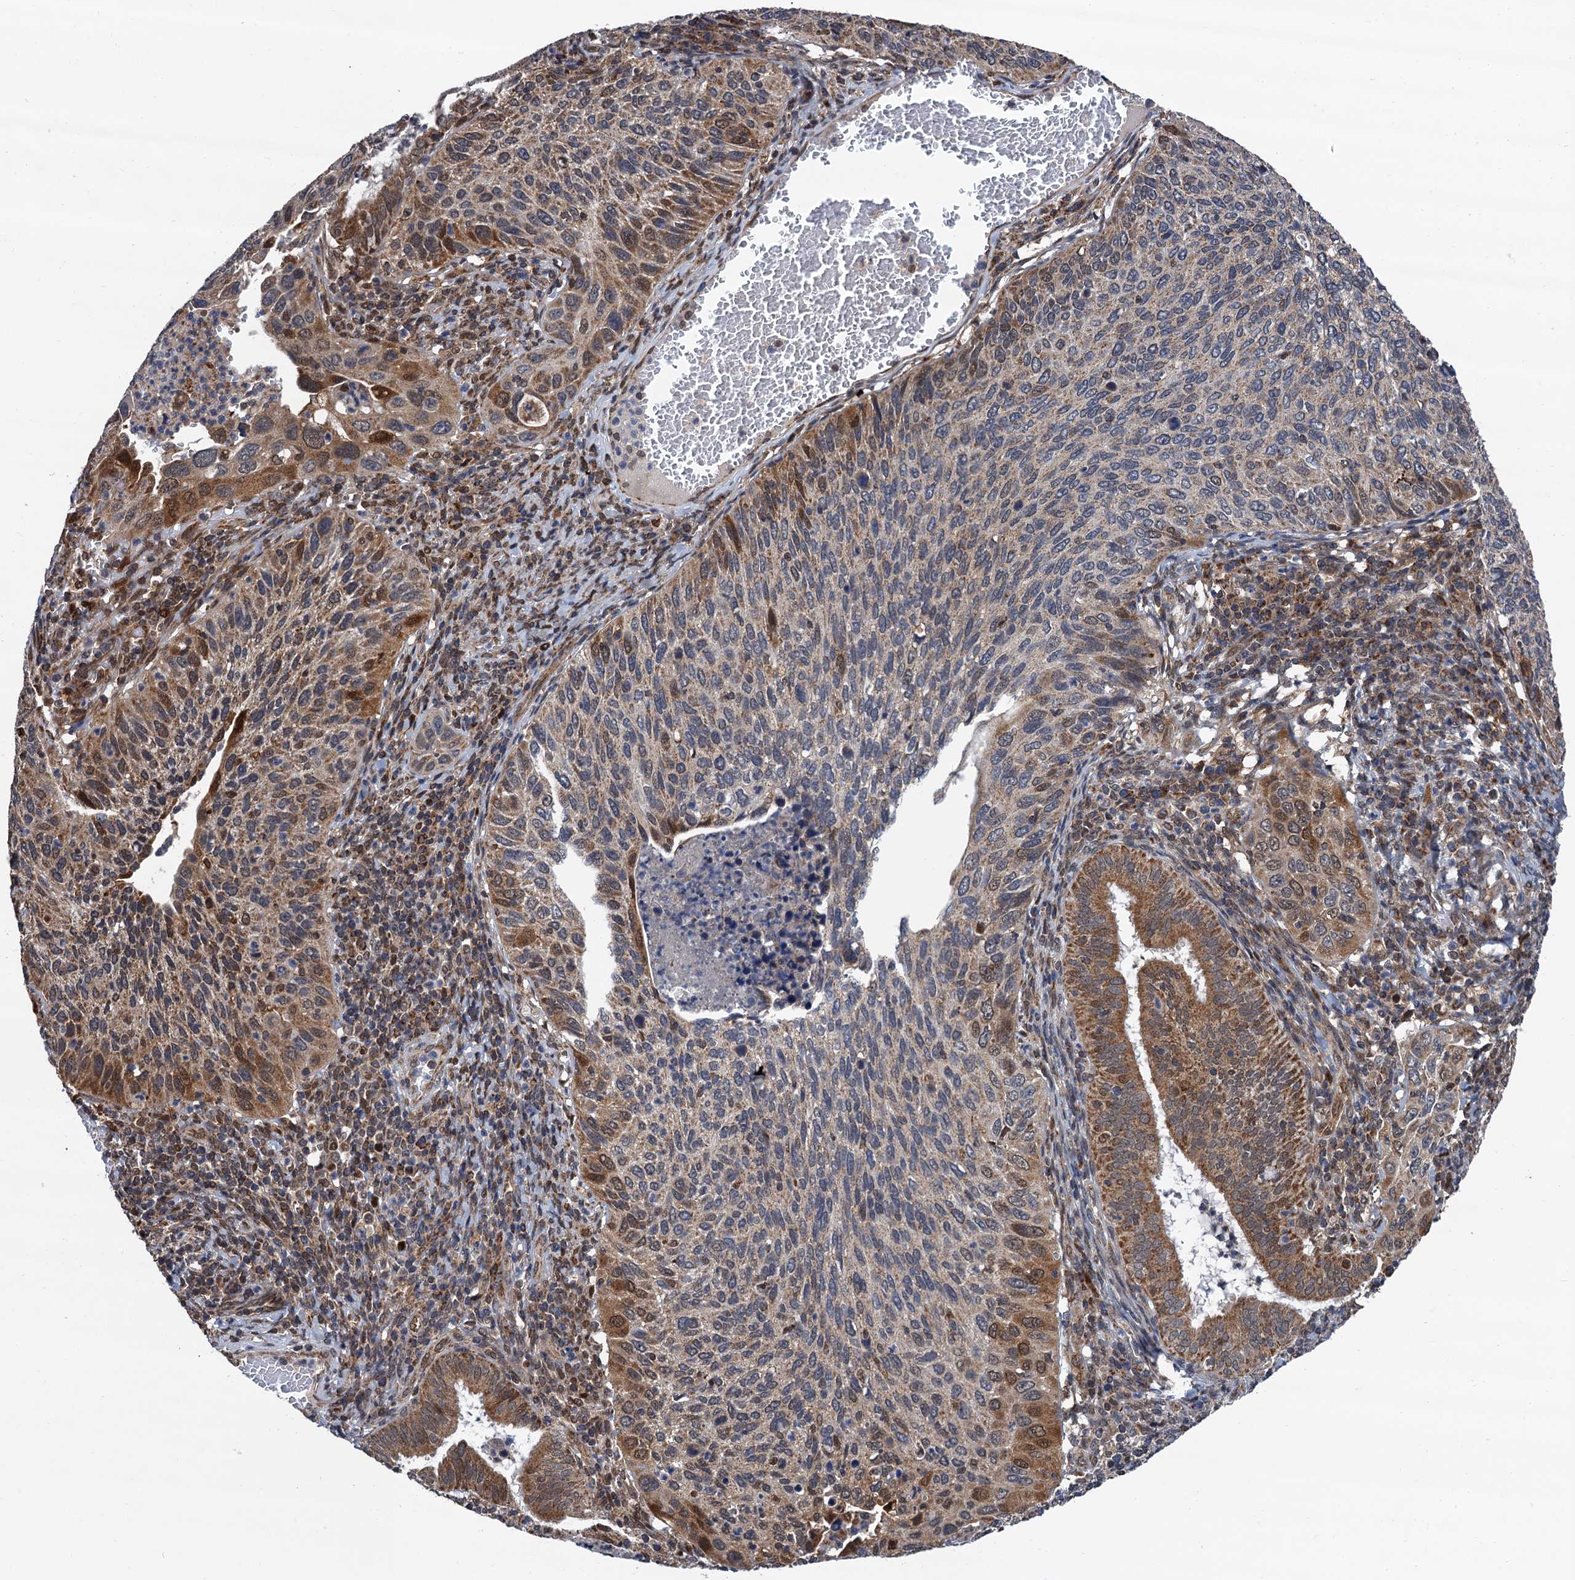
{"staining": {"intensity": "moderate", "quantity": "<25%", "location": "cytoplasmic/membranous,nuclear"}, "tissue": "cervical cancer", "cell_type": "Tumor cells", "image_type": "cancer", "snomed": [{"axis": "morphology", "description": "Squamous cell carcinoma, NOS"}, {"axis": "topography", "description": "Cervix"}], "caption": "A micrograph showing moderate cytoplasmic/membranous and nuclear staining in approximately <25% of tumor cells in cervical squamous cell carcinoma, as visualized by brown immunohistochemical staining.", "gene": "CMPK2", "patient": {"sex": "female", "age": 38}}